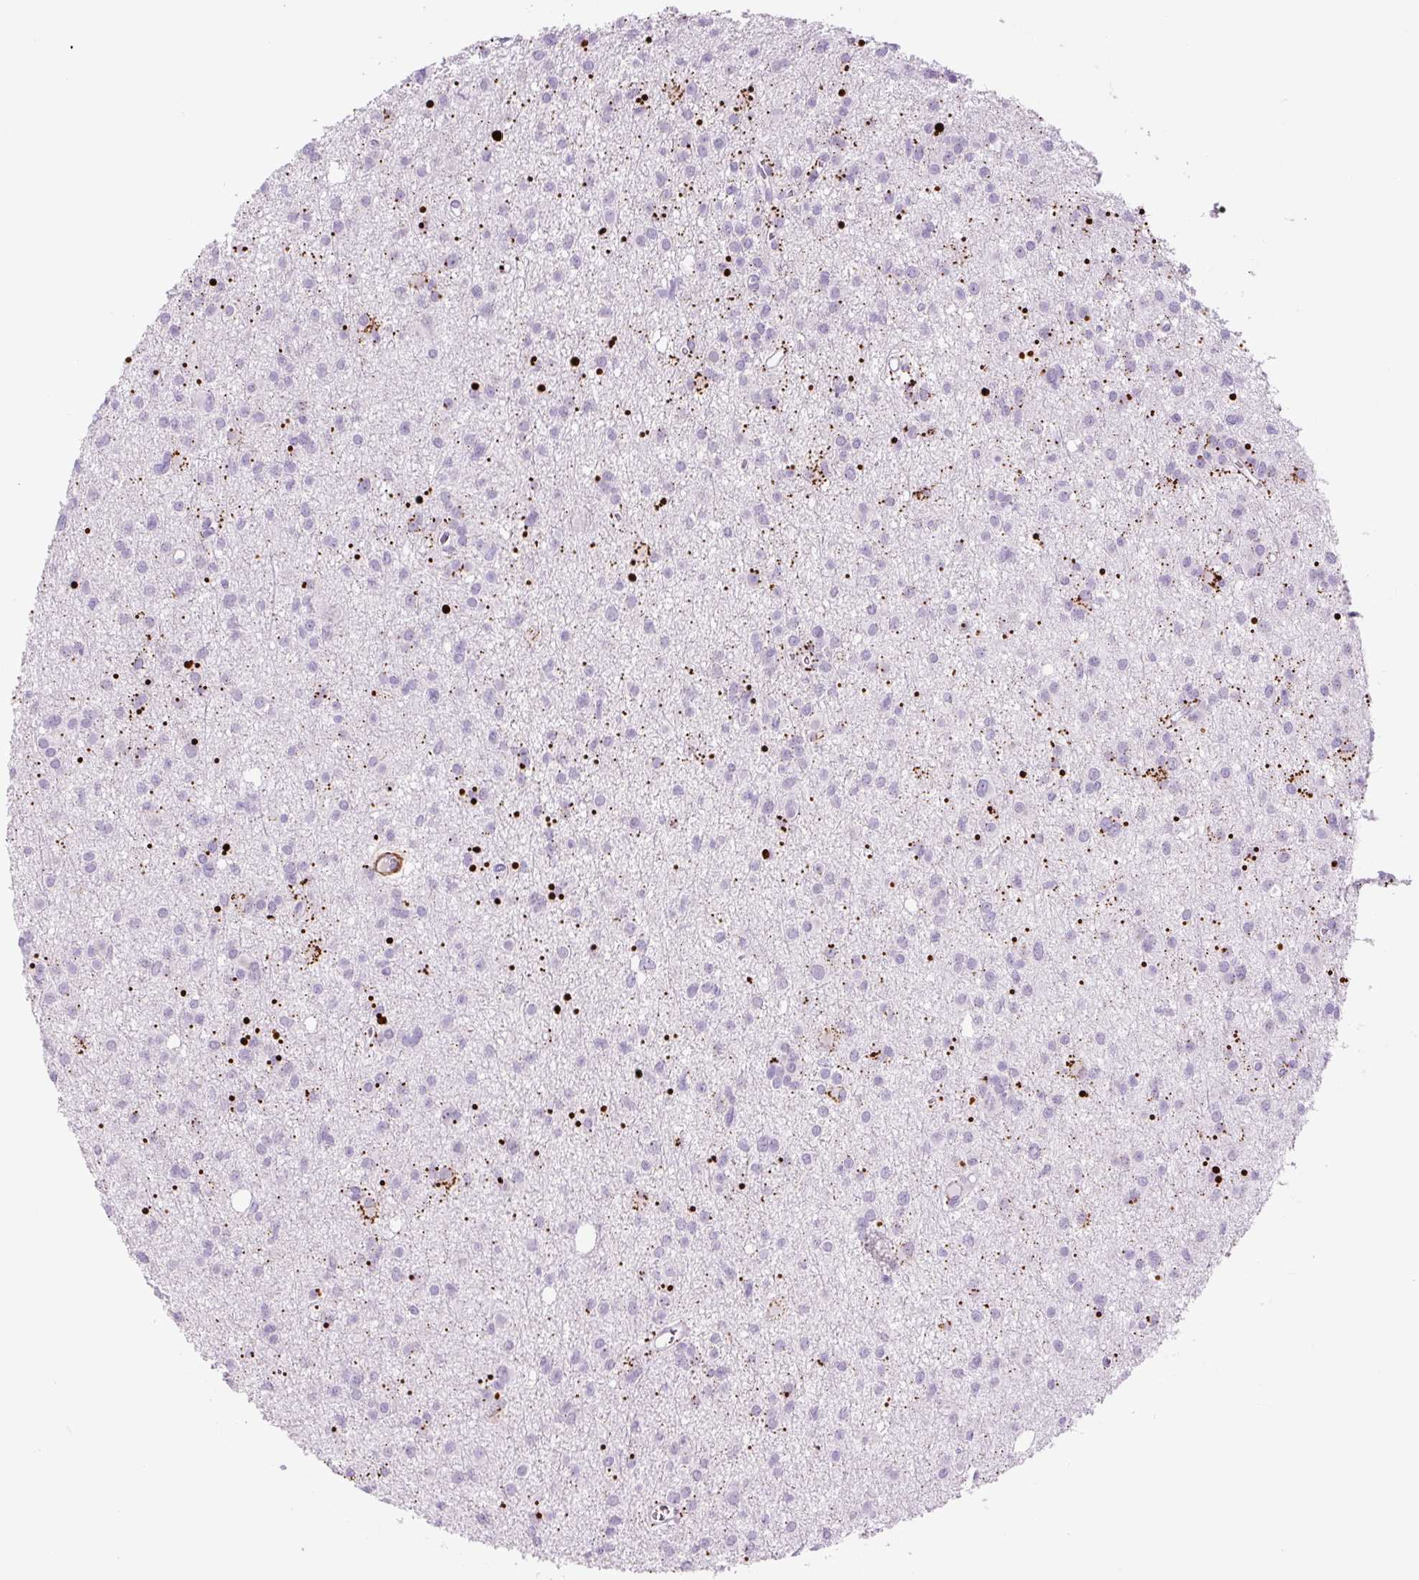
{"staining": {"intensity": "negative", "quantity": "none", "location": "none"}, "tissue": "glioma", "cell_type": "Tumor cells", "image_type": "cancer", "snomed": [{"axis": "morphology", "description": "Glioma, malignant, High grade"}, {"axis": "topography", "description": "Brain"}], "caption": "A high-resolution image shows immunohistochemistry (IHC) staining of glioma, which shows no significant positivity in tumor cells.", "gene": "S100A4", "patient": {"sex": "male", "age": 23}}